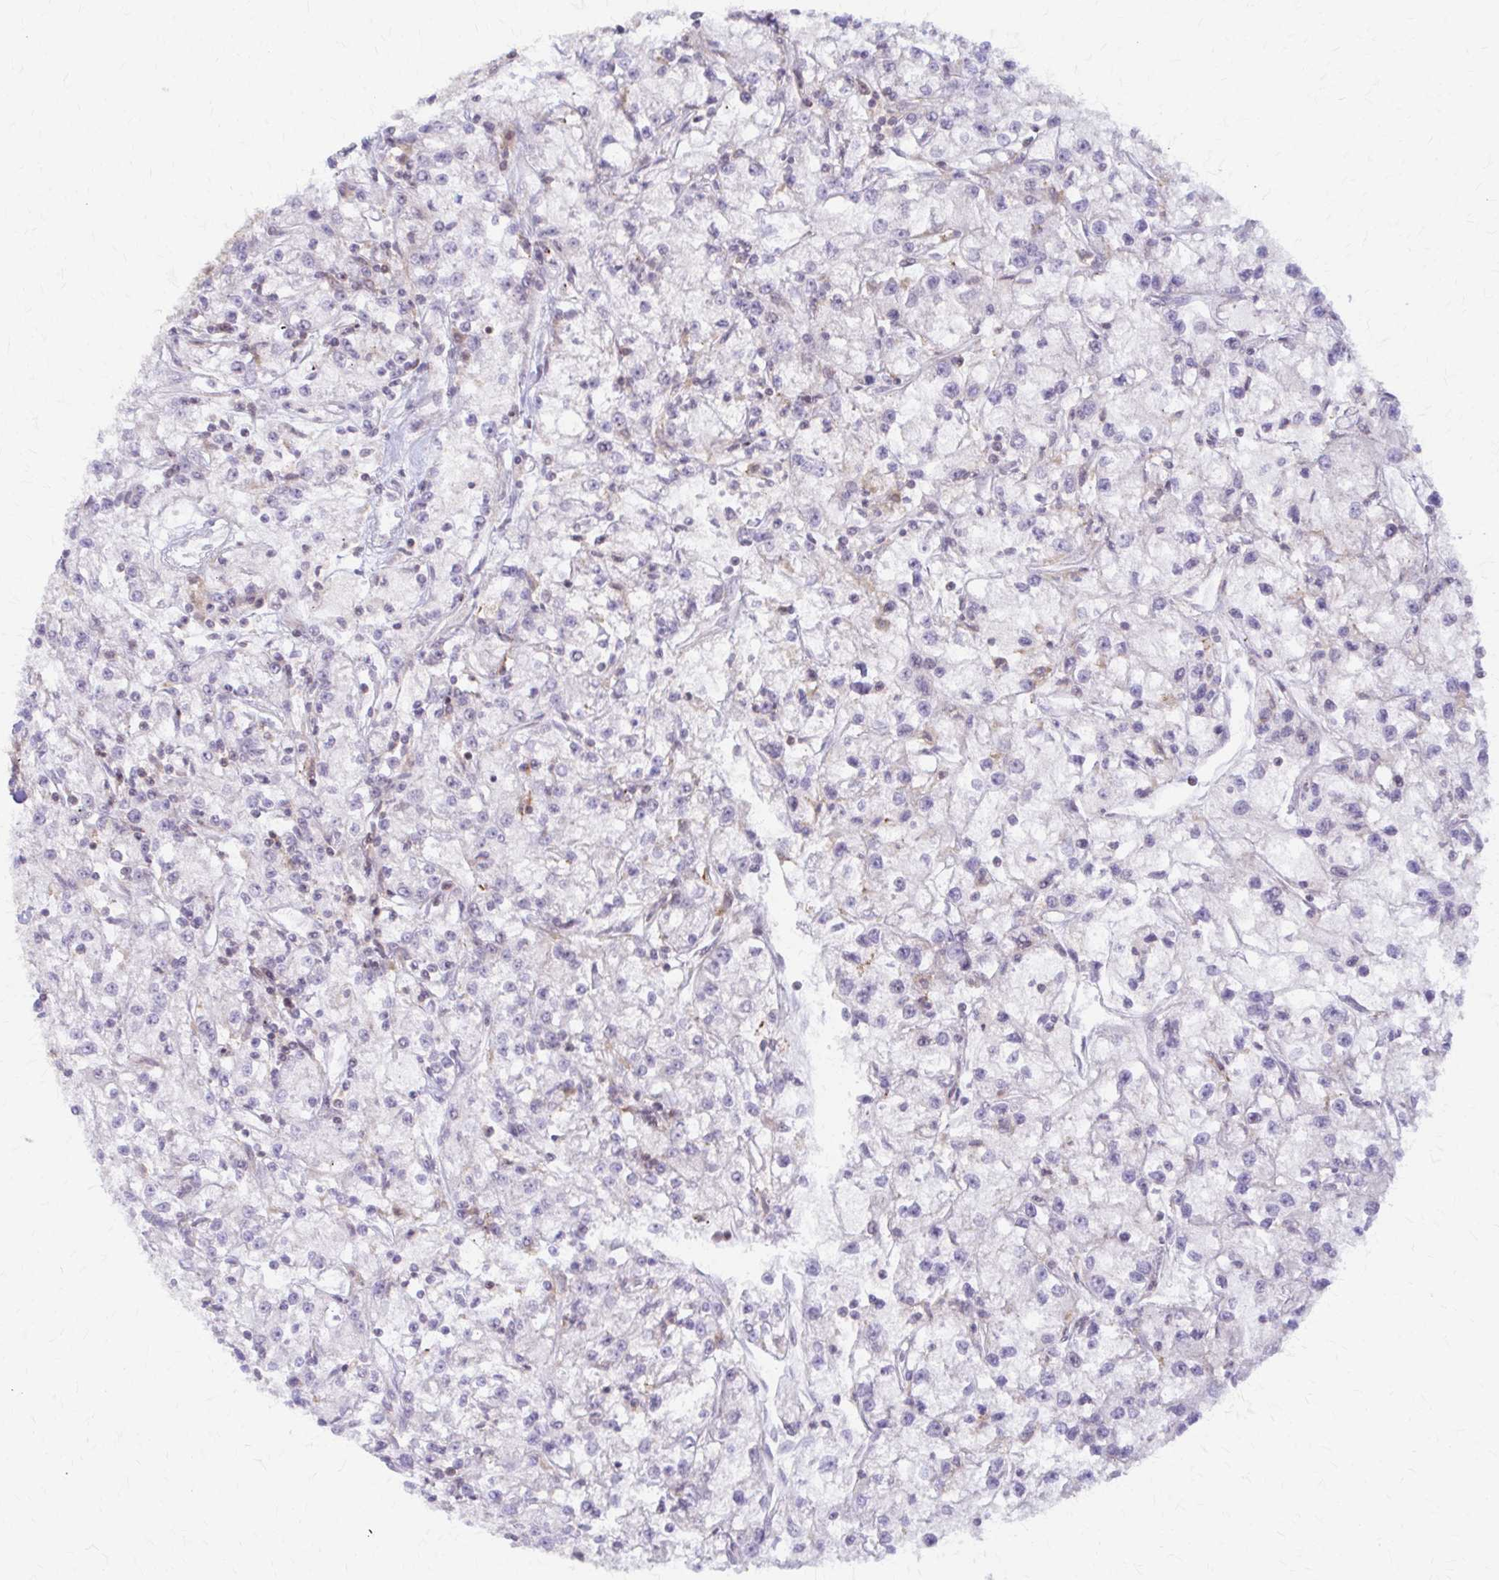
{"staining": {"intensity": "negative", "quantity": "none", "location": "none"}, "tissue": "renal cancer", "cell_type": "Tumor cells", "image_type": "cancer", "snomed": [{"axis": "morphology", "description": "Adenocarcinoma, NOS"}, {"axis": "topography", "description": "Kidney"}], "caption": "DAB (3,3'-diaminobenzidine) immunohistochemical staining of human renal cancer displays no significant expression in tumor cells.", "gene": "ARHGAP35", "patient": {"sex": "female", "age": 59}}